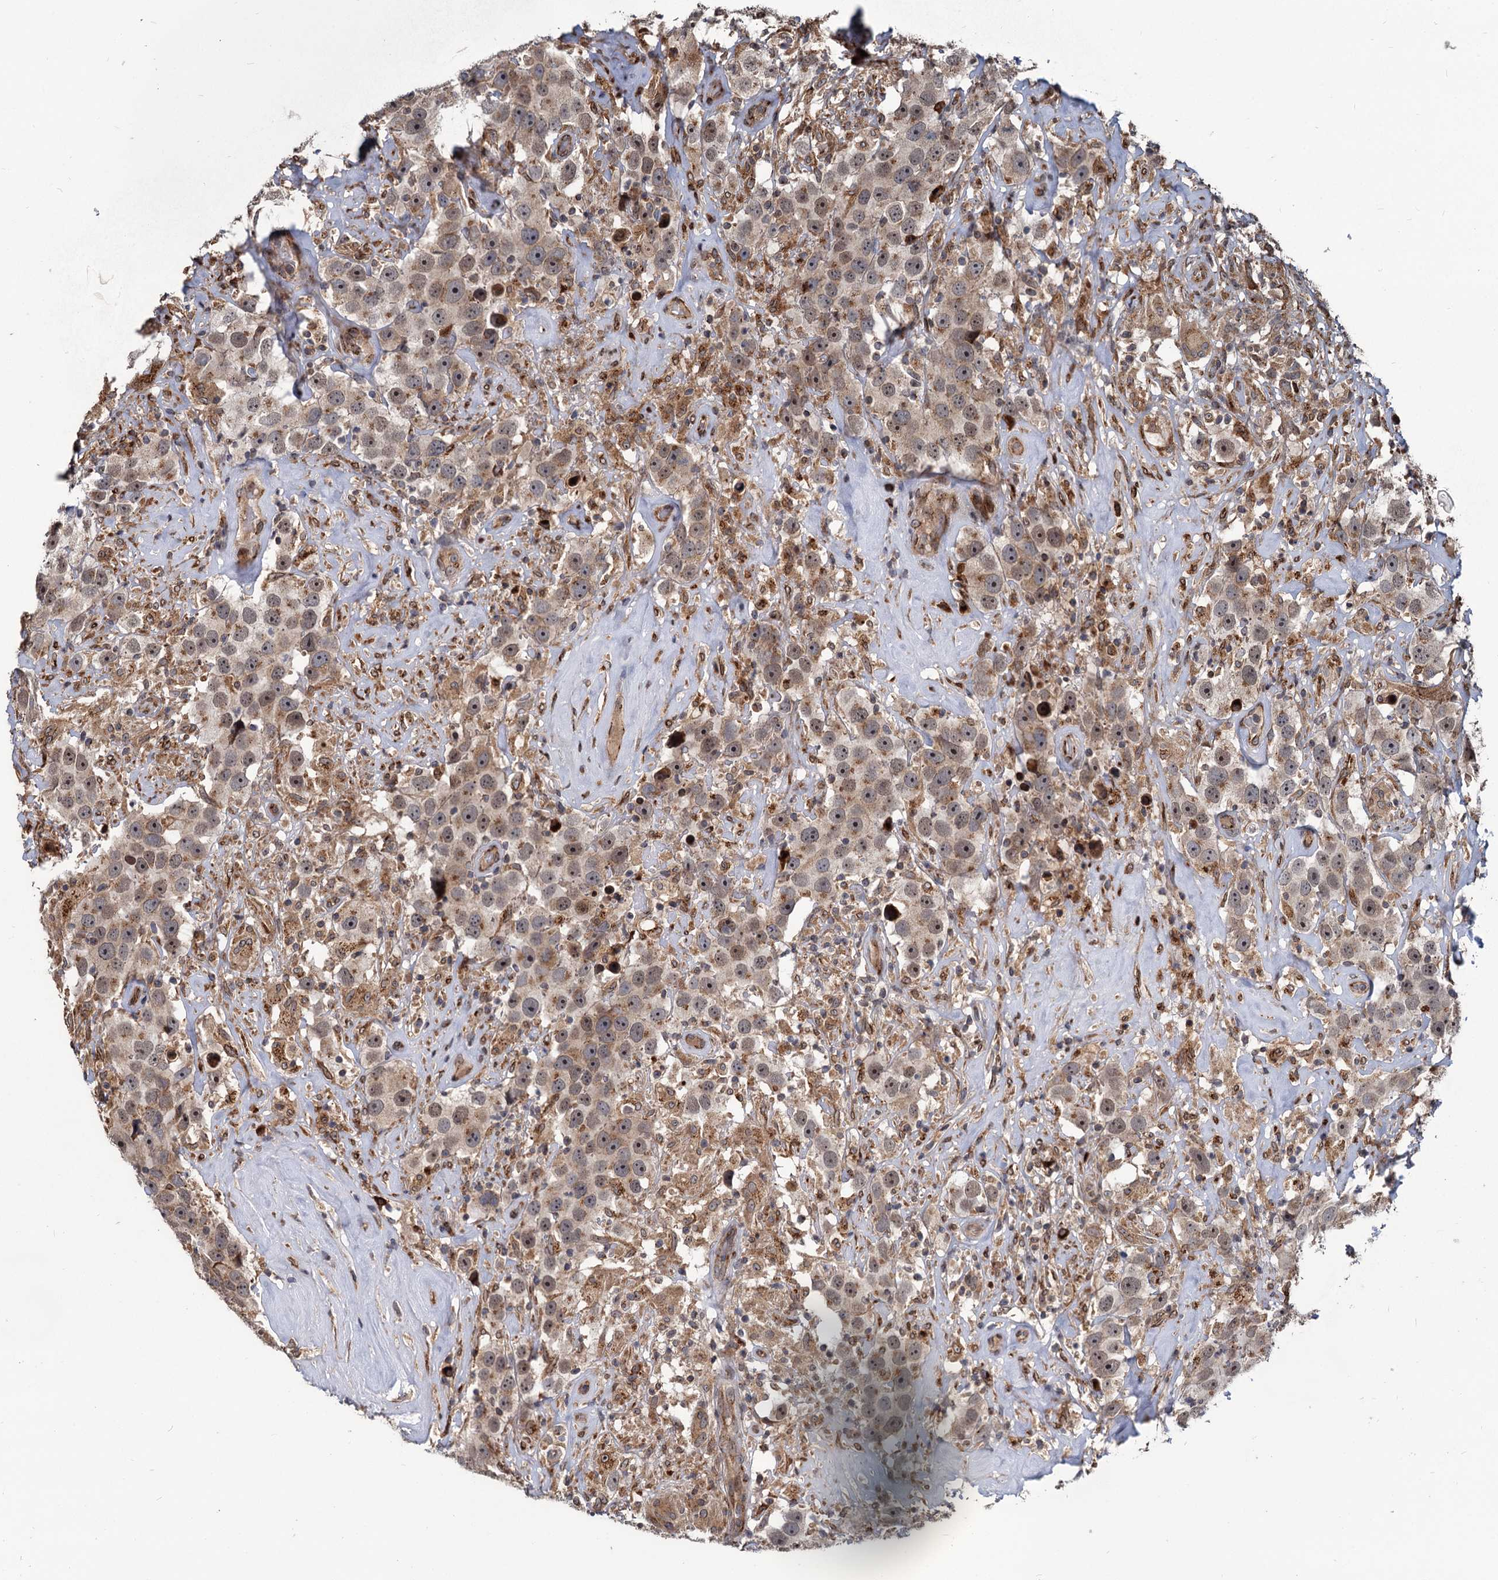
{"staining": {"intensity": "moderate", "quantity": "<25%", "location": "nuclear"}, "tissue": "testis cancer", "cell_type": "Tumor cells", "image_type": "cancer", "snomed": [{"axis": "morphology", "description": "Seminoma, NOS"}, {"axis": "topography", "description": "Testis"}], "caption": "Approximately <25% of tumor cells in testis seminoma demonstrate moderate nuclear protein staining as visualized by brown immunohistochemical staining.", "gene": "SAAL1", "patient": {"sex": "male", "age": 49}}